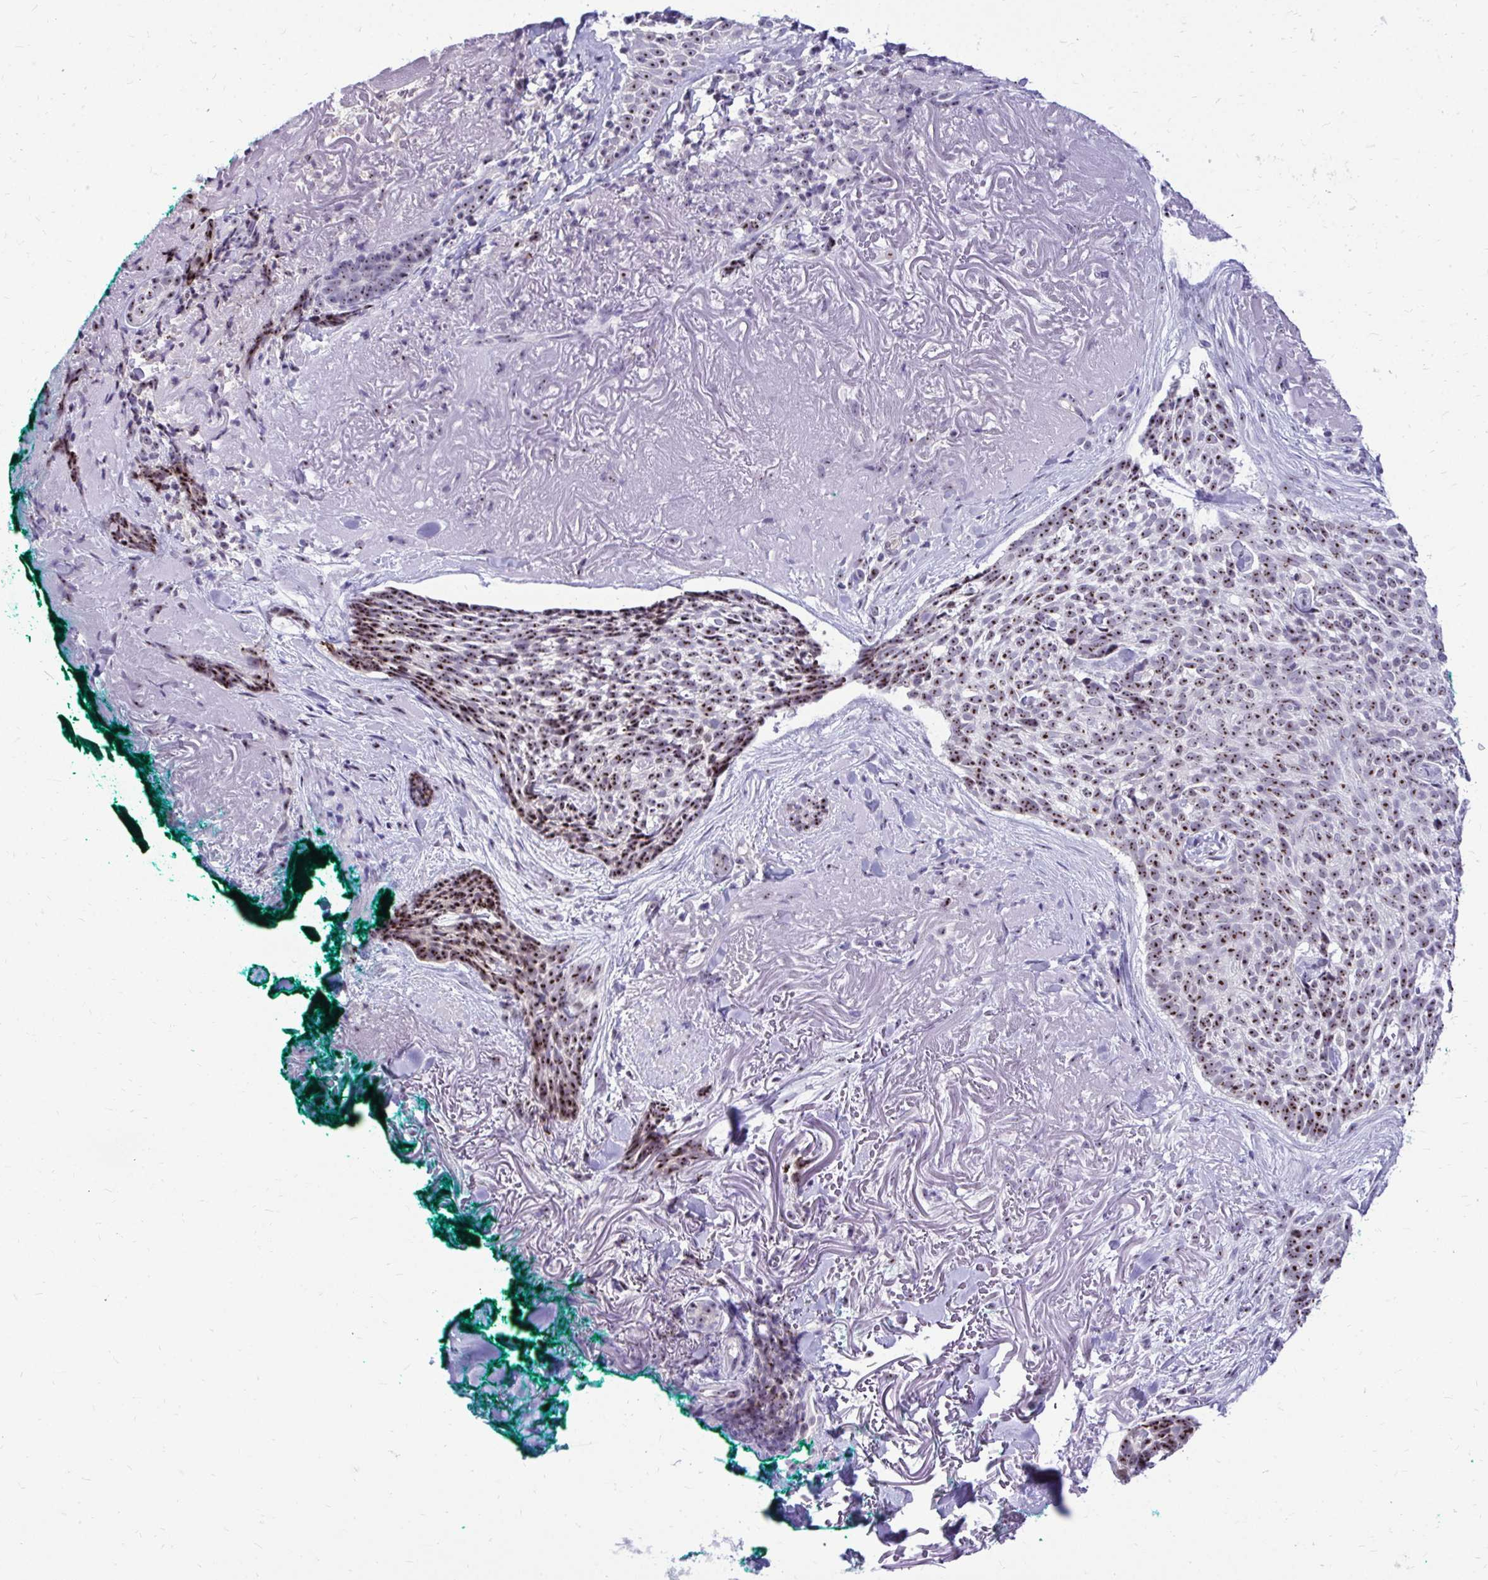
{"staining": {"intensity": "moderate", "quantity": ">75%", "location": "nuclear"}, "tissue": "skin cancer", "cell_type": "Tumor cells", "image_type": "cancer", "snomed": [{"axis": "morphology", "description": "Basal cell carcinoma"}, {"axis": "topography", "description": "Skin"}, {"axis": "topography", "description": "Skin of face"}], "caption": "Protein expression analysis of basal cell carcinoma (skin) shows moderate nuclear positivity in about >75% of tumor cells.", "gene": "NIFK", "patient": {"sex": "female", "age": 95}}